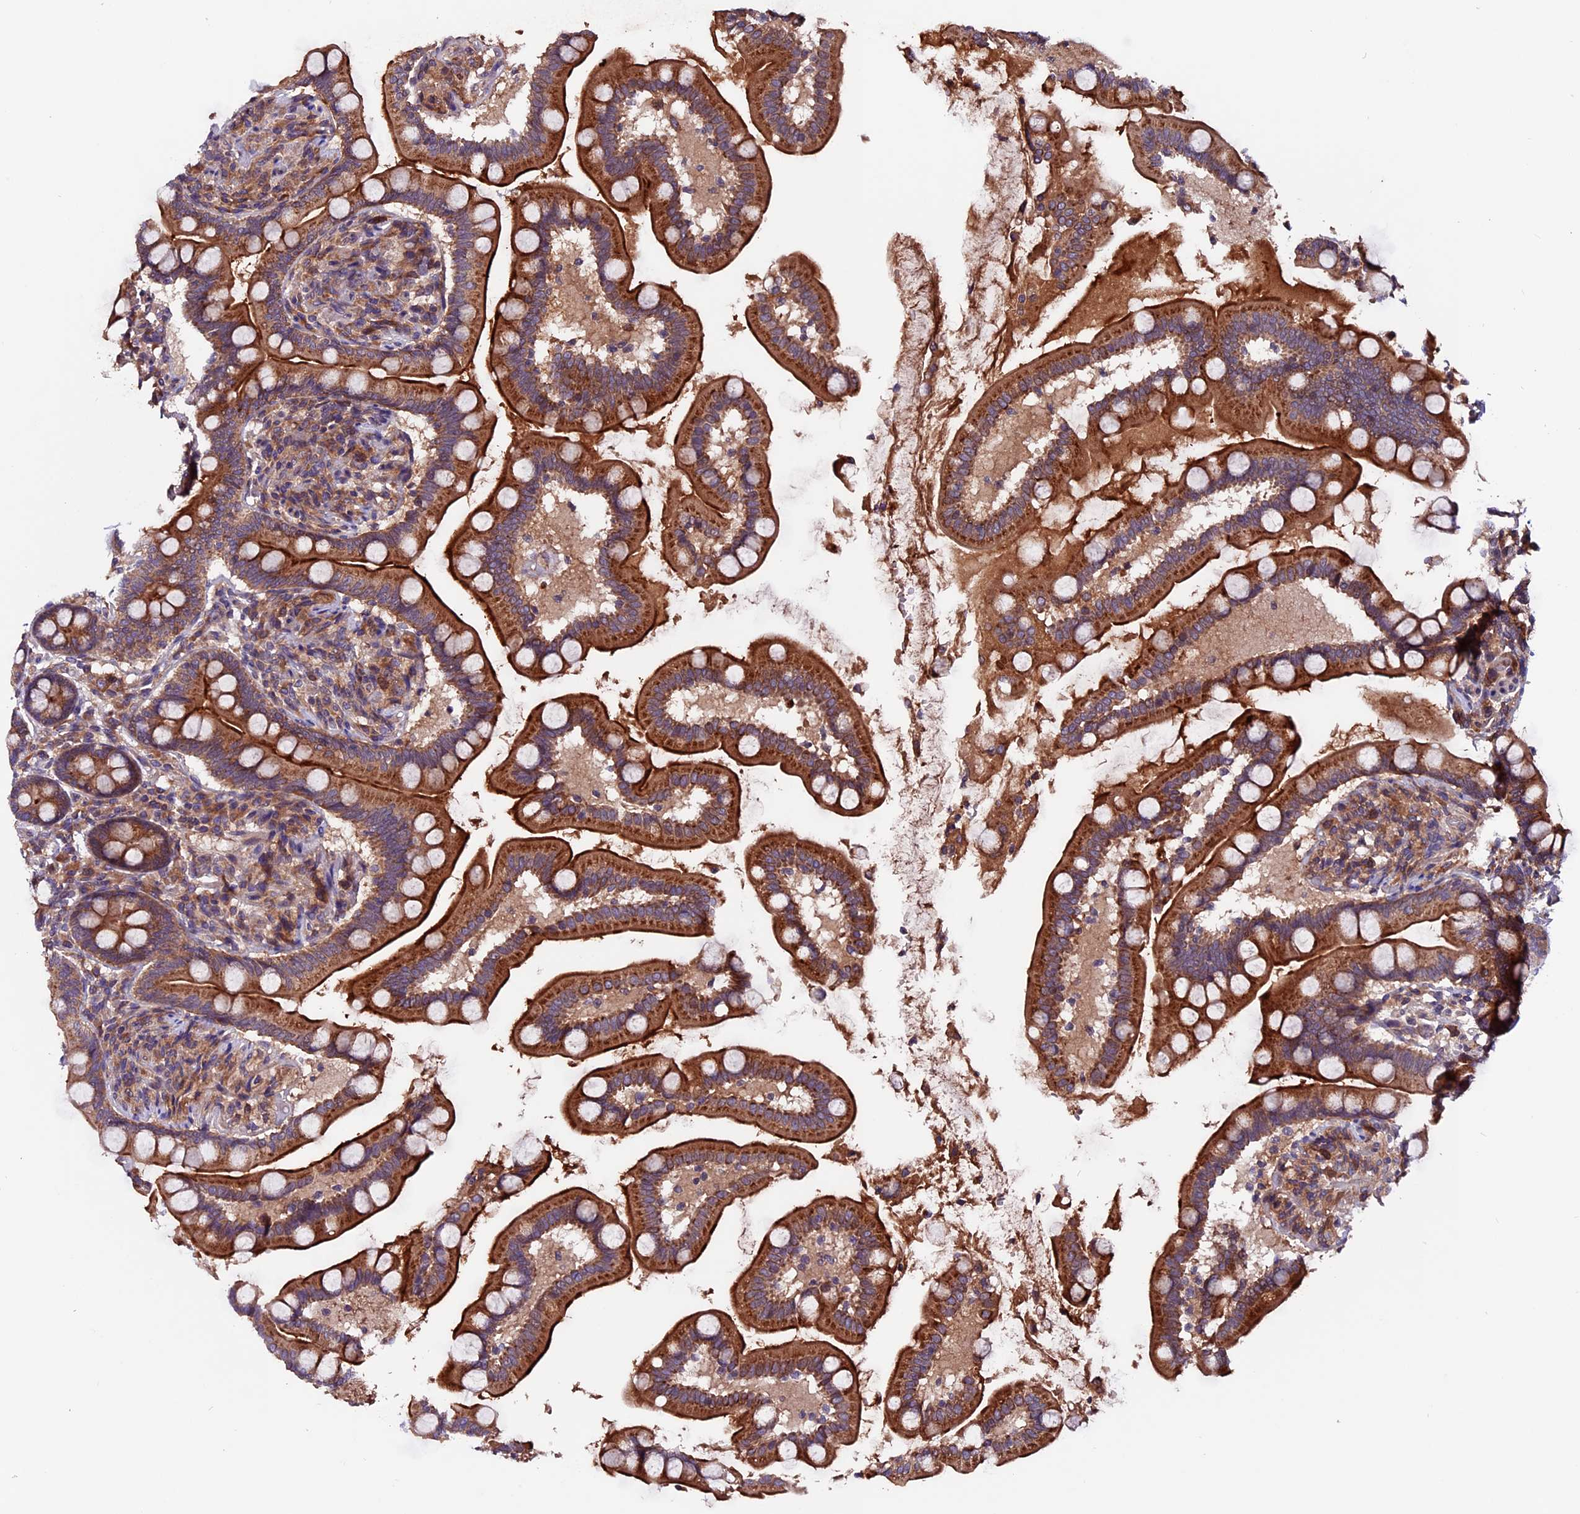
{"staining": {"intensity": "strong", "quantity": ">75%", "location": "cytoplasmic/membranous"}, "tissue": "small intestine", "cell_type": "Glandular cells", "image_type": "normal", "snomed": [{"axis": "morphology", "description": "Normal tissue, NOS"}, {"axis": "topography", "description": "Small intestine"}], "caption": "Immunohistochemical staining of unremarkable human small intestine reveals strong cytoplasmic/membranous protein expression in approximately >75% of glandular cells. (brown staining indicates protein expression, while blue staining denotes nuclei).", "gene": "ZNF598", "patient": {"sex": "female", "age": 64}}